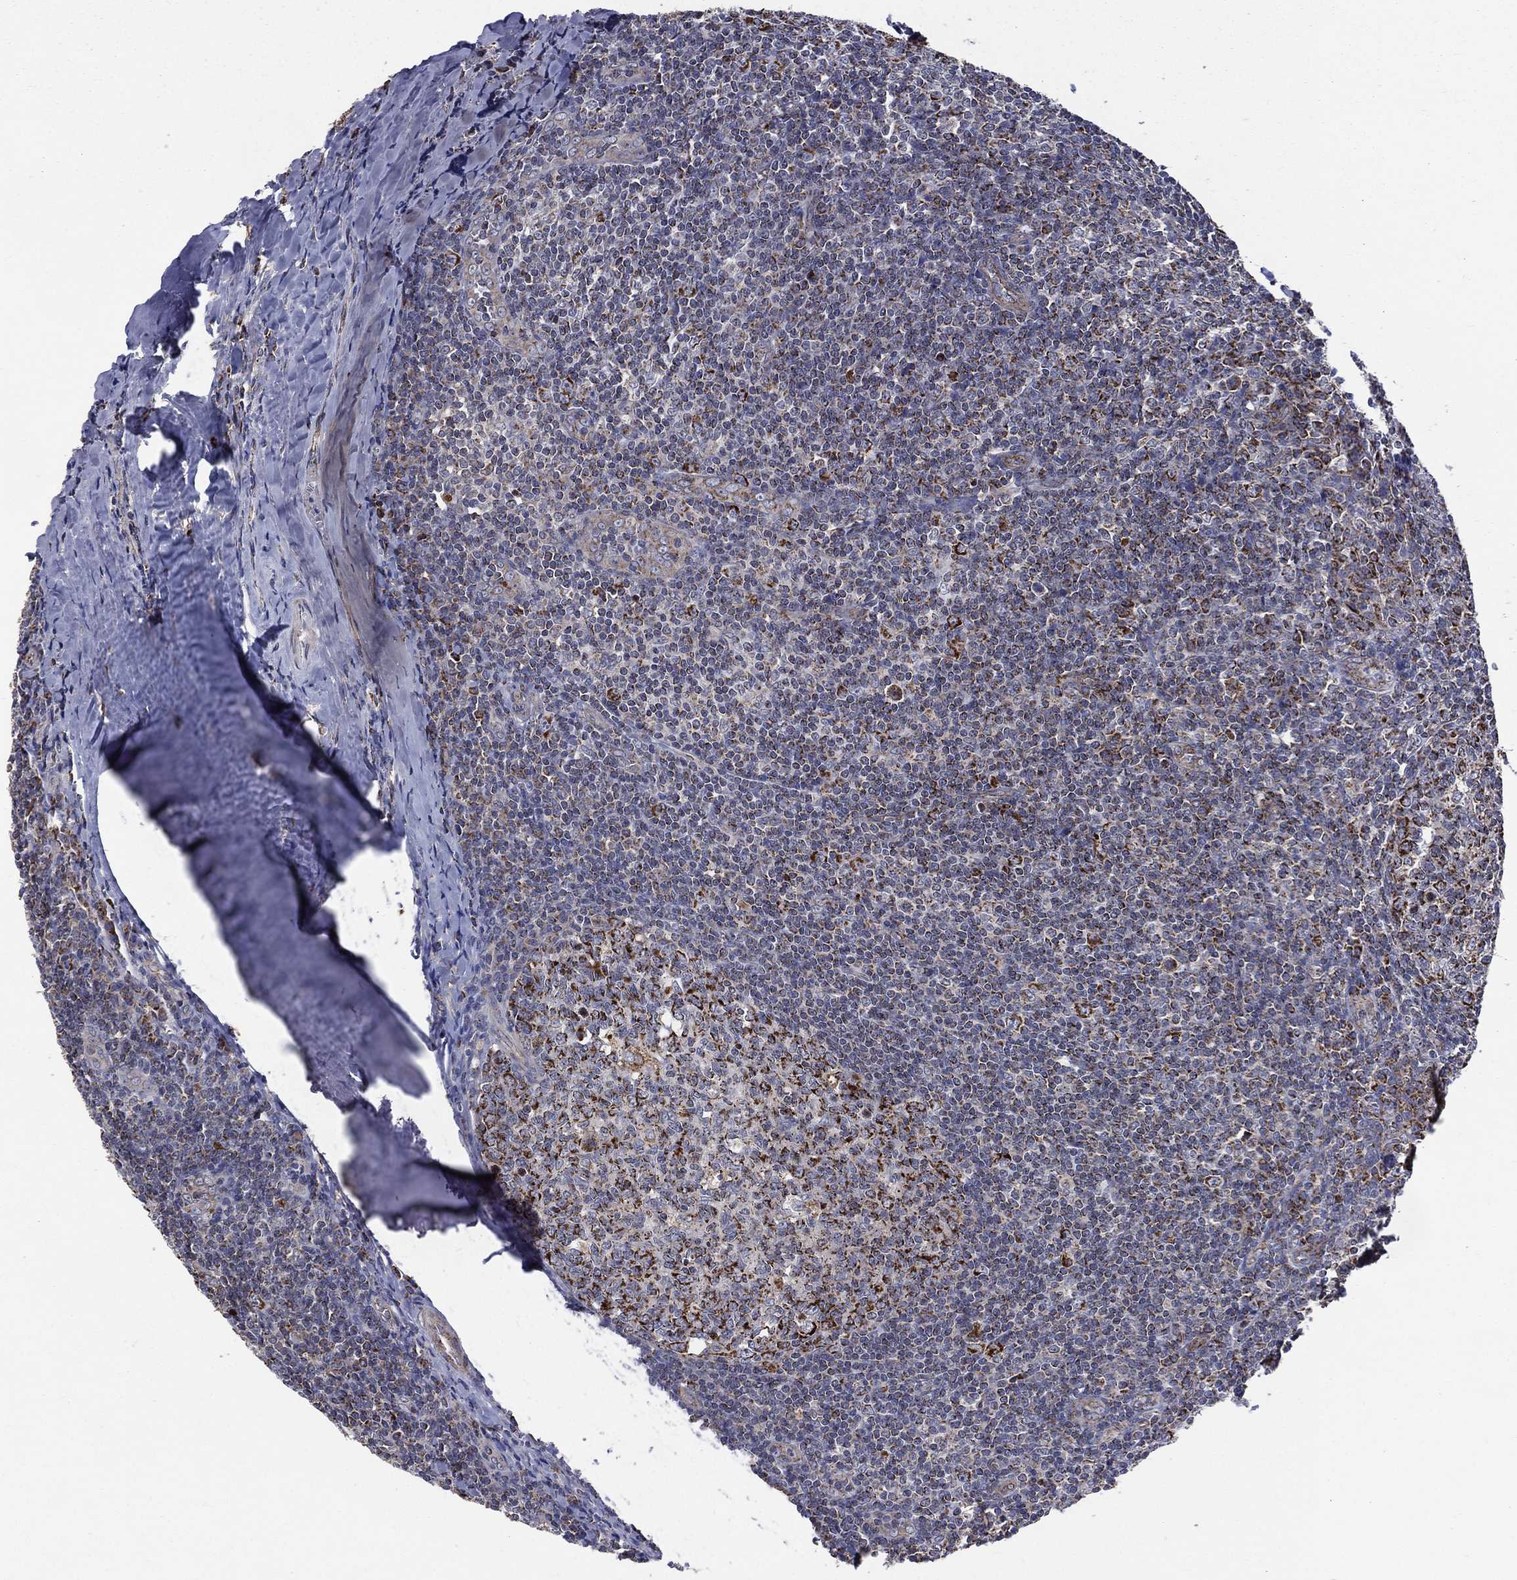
{"staining": {"intensity": "strong", "quantity": ">75%", "location": "cytoplasmic/membranous"}, "tissue": "tonsil", "cell_type": "Germinal center cells", "image_type": "normal", "snomed": [{"axis": "morphology", "description": "Normal tissue, NOS"}, {"axis": "topography", "description": "Tonsil"}], "caption": "Tonsil stained with a brown dye exhibits strong cytoplasmic/membranous positive positivity in approximately >75% of germinal center cells.", "gene": "GOT2", "patient": {"sex": "male", "age": 20}}